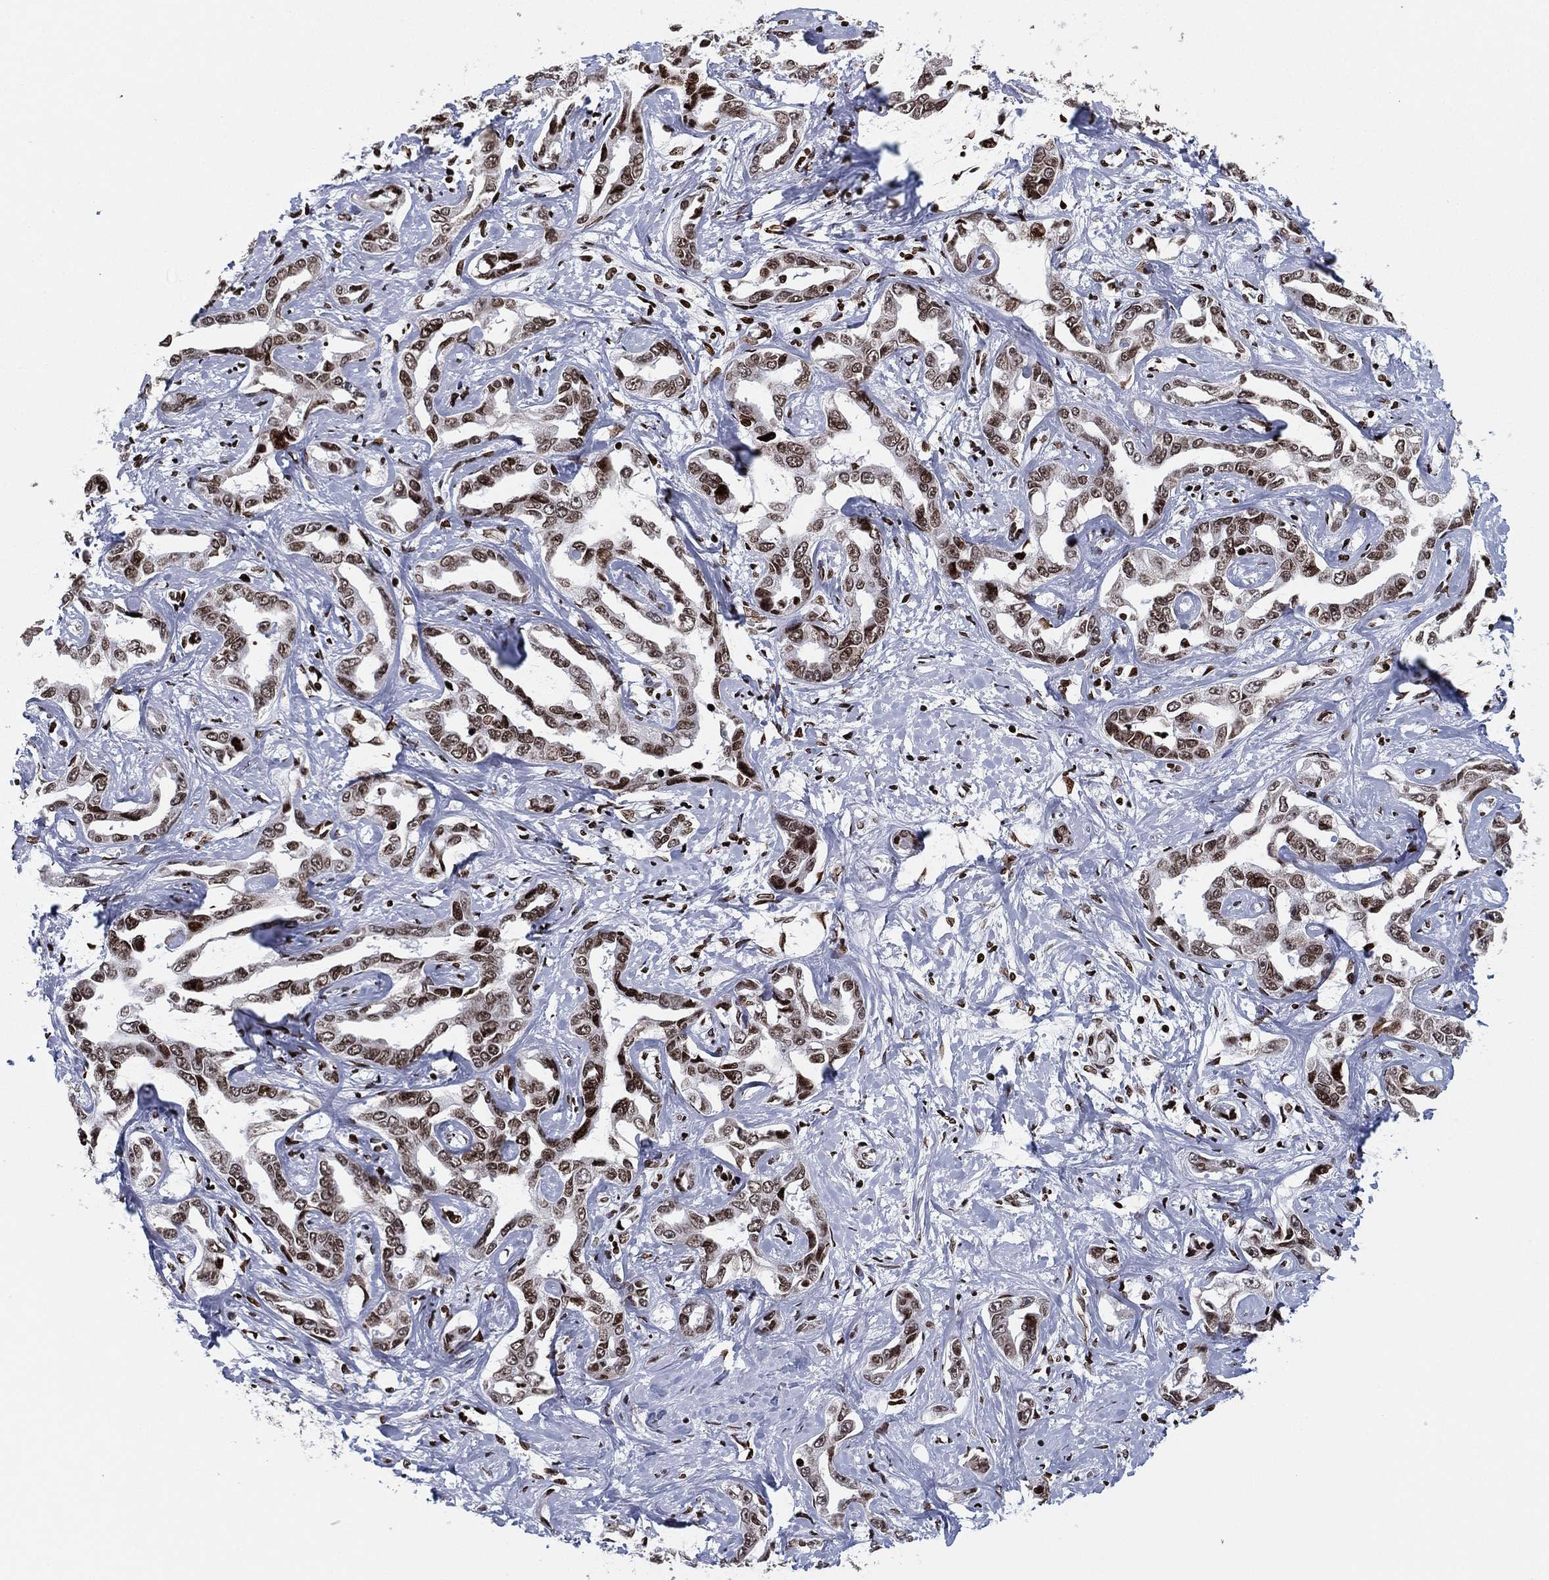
{"staining": {"intensity": "moderate", "quantity": "25%-75%", "location": "nuclear"}, "tissue": "liver cancer", "cell_type": "Tumor cells", "image_type": "cancer", "snomed": [{"axis": "morphology", "description": "Cholangiocarcinoma"}, {"axis": "topography", "description": "Liver"}], "caption": "Immunohistochemistry (IHC) image of neoplastic tissue: liver cholangiocarcinoma stained using IHC demonstrates medium levels of moderate protein expression localized specifically in the nuclear of tumor cells, appearing as a nuclear brown color.", "gene": "MFSD14A", "patient": {"sex": "male", "age": 59}}